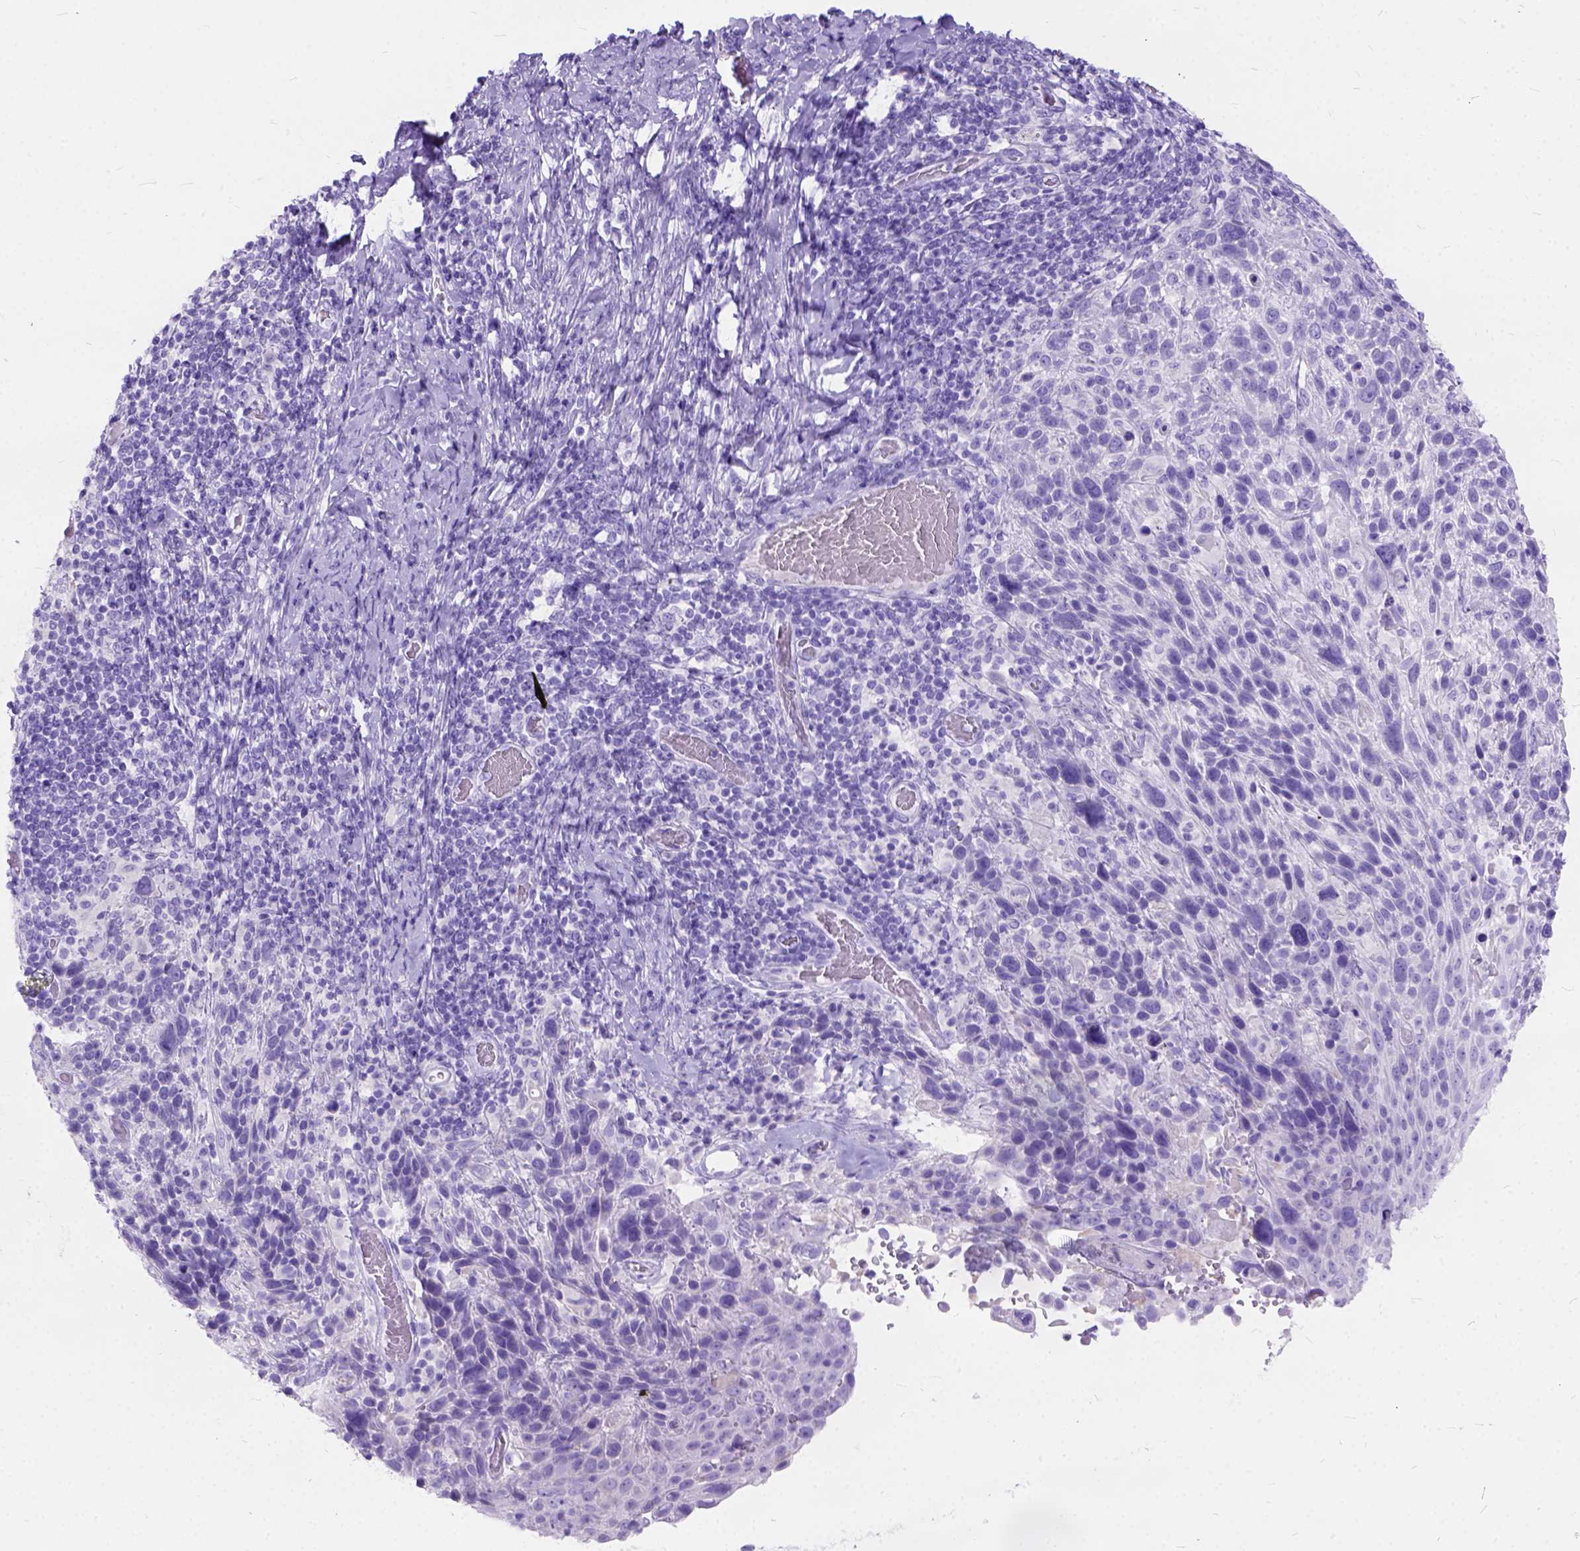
{"staining": {"intensity": "negative", "quantity": "none", "location": "none"}, "tissue": "cervical cancer", "cell_type": "Tumor cells", "image_type": "cancer", "snomed": [{"axis": "morphology", "description": "Squamous cell carcinoma, NOS"}, {"axis": "topography", "description": "Cervix"}], "caption": "There is no significant expression in tumor cells of cervical cancer (squamous cell carcinoma).", "gene": "C1QTNF3", "patient": {"sex": "female", "age": 61}}